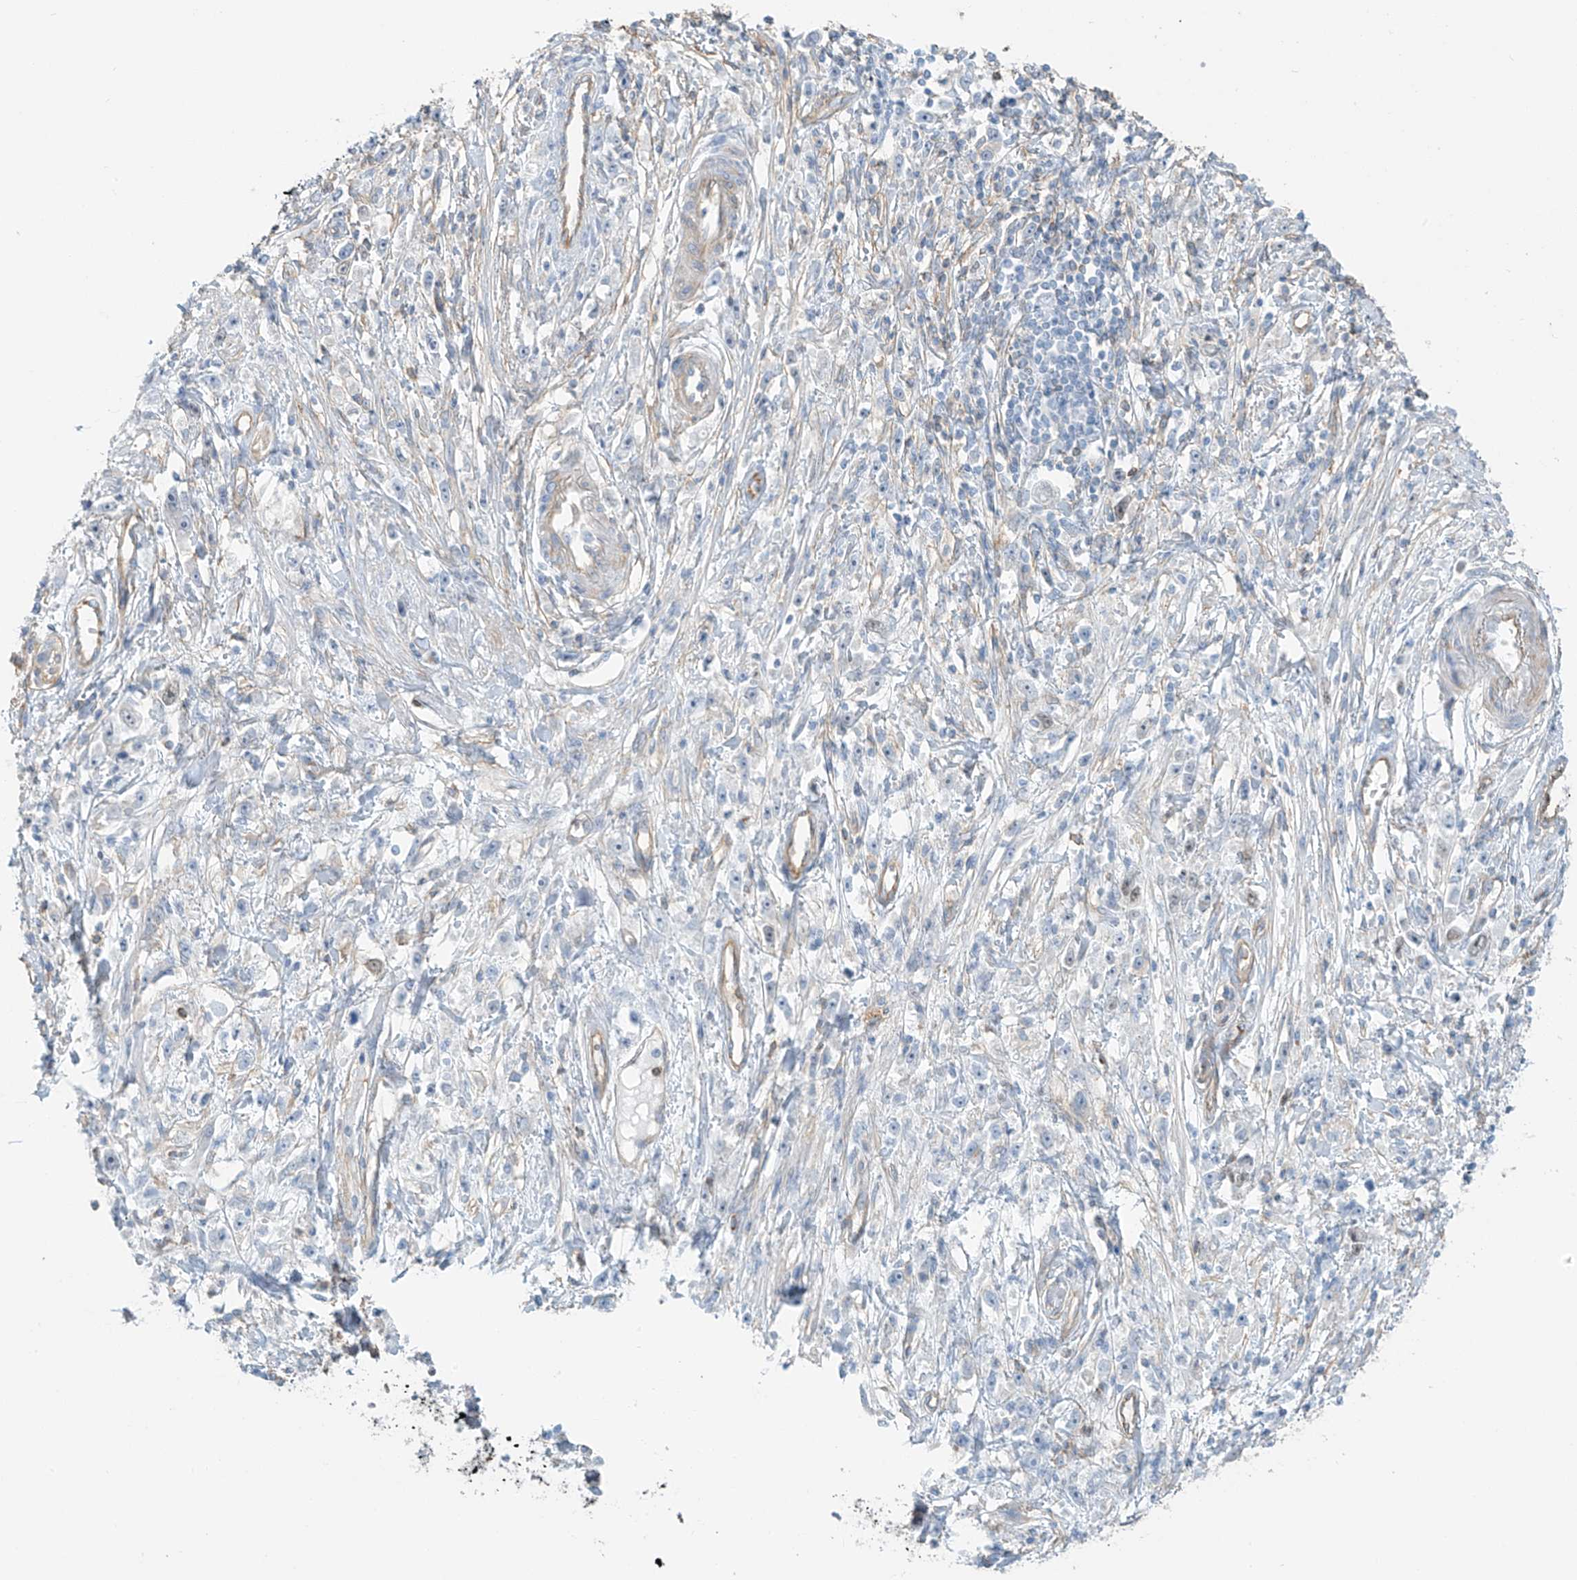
{"staining": {"intensity": "negative", "quantity": "none", "location": "none"}, "tissue": "stomach cancer", "cell_type": "Tumor cells", "image_type": "cancer", "snomed": [{"axis": "morphology", "description": "Adenocarcinoma, NOS"}, {"axis": "topography", "description": "Stomach"}], "caption": "The micrograph reveals no staining of tumor cells in adenocarcinoma (stomach).", "gene": "ZNF846", "patient": {"sex": "female", "age": 59}}